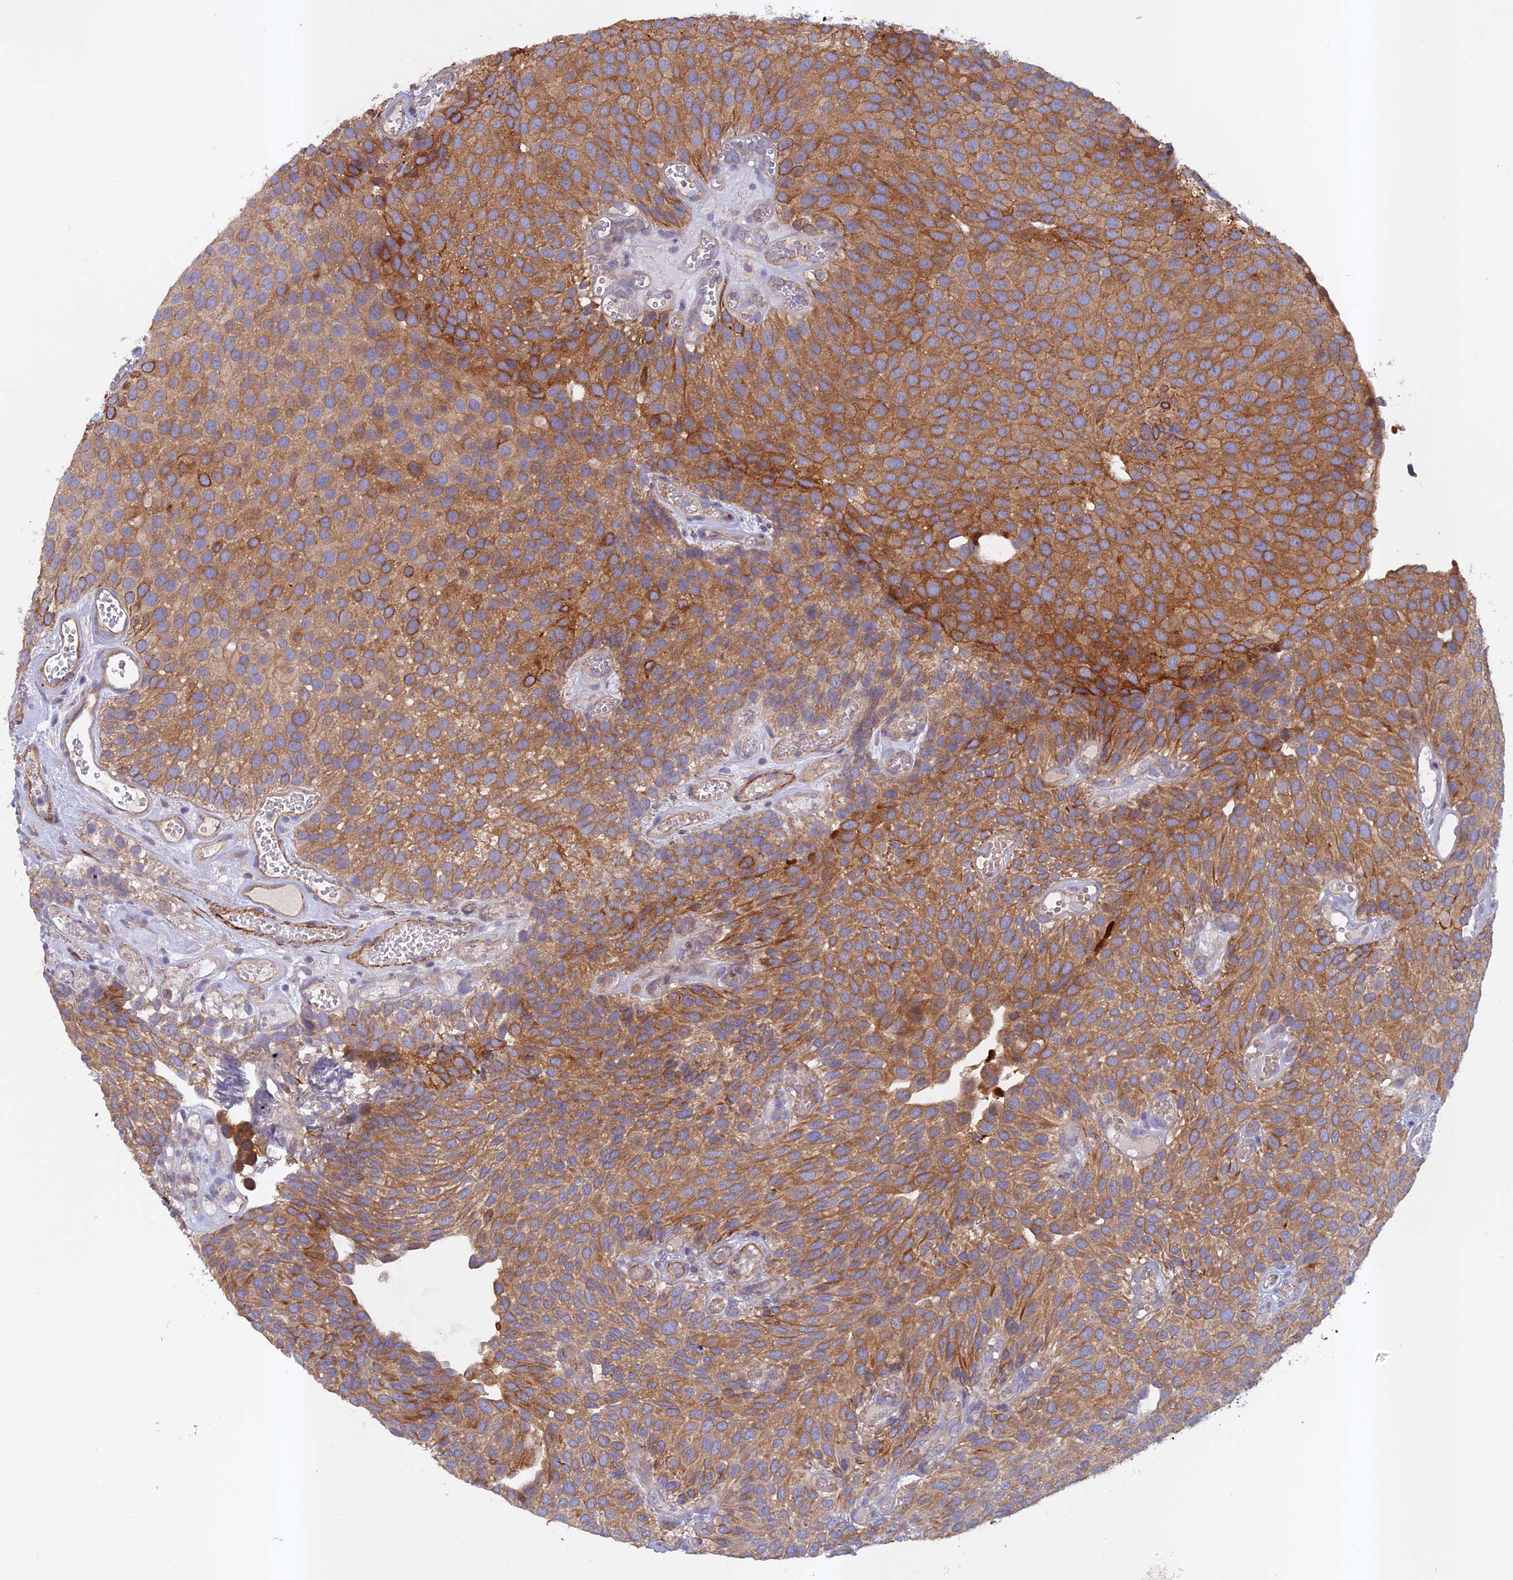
{"staining": {"intensity": "moderate", "quantity": ">75%", "location": "cytoplasmic/membranous"}, "tissue": "urothelial cancer", "cell_type": "Tumor cells", "image_type": "cancer", "snomed": [{"axis": "morphology", "description": "Urothelial carcinoma, Low grade"}, {"axis": "topography", "description": "Urinary bladder"}], "caption": "Tumor cells reveal medium levels of moderate cytoplasmic/membranous expression in about >75% of cells in human urothelial cancer.", "gene": "RALGAPA2", "patient": {"sex": "male", "age": 89}}